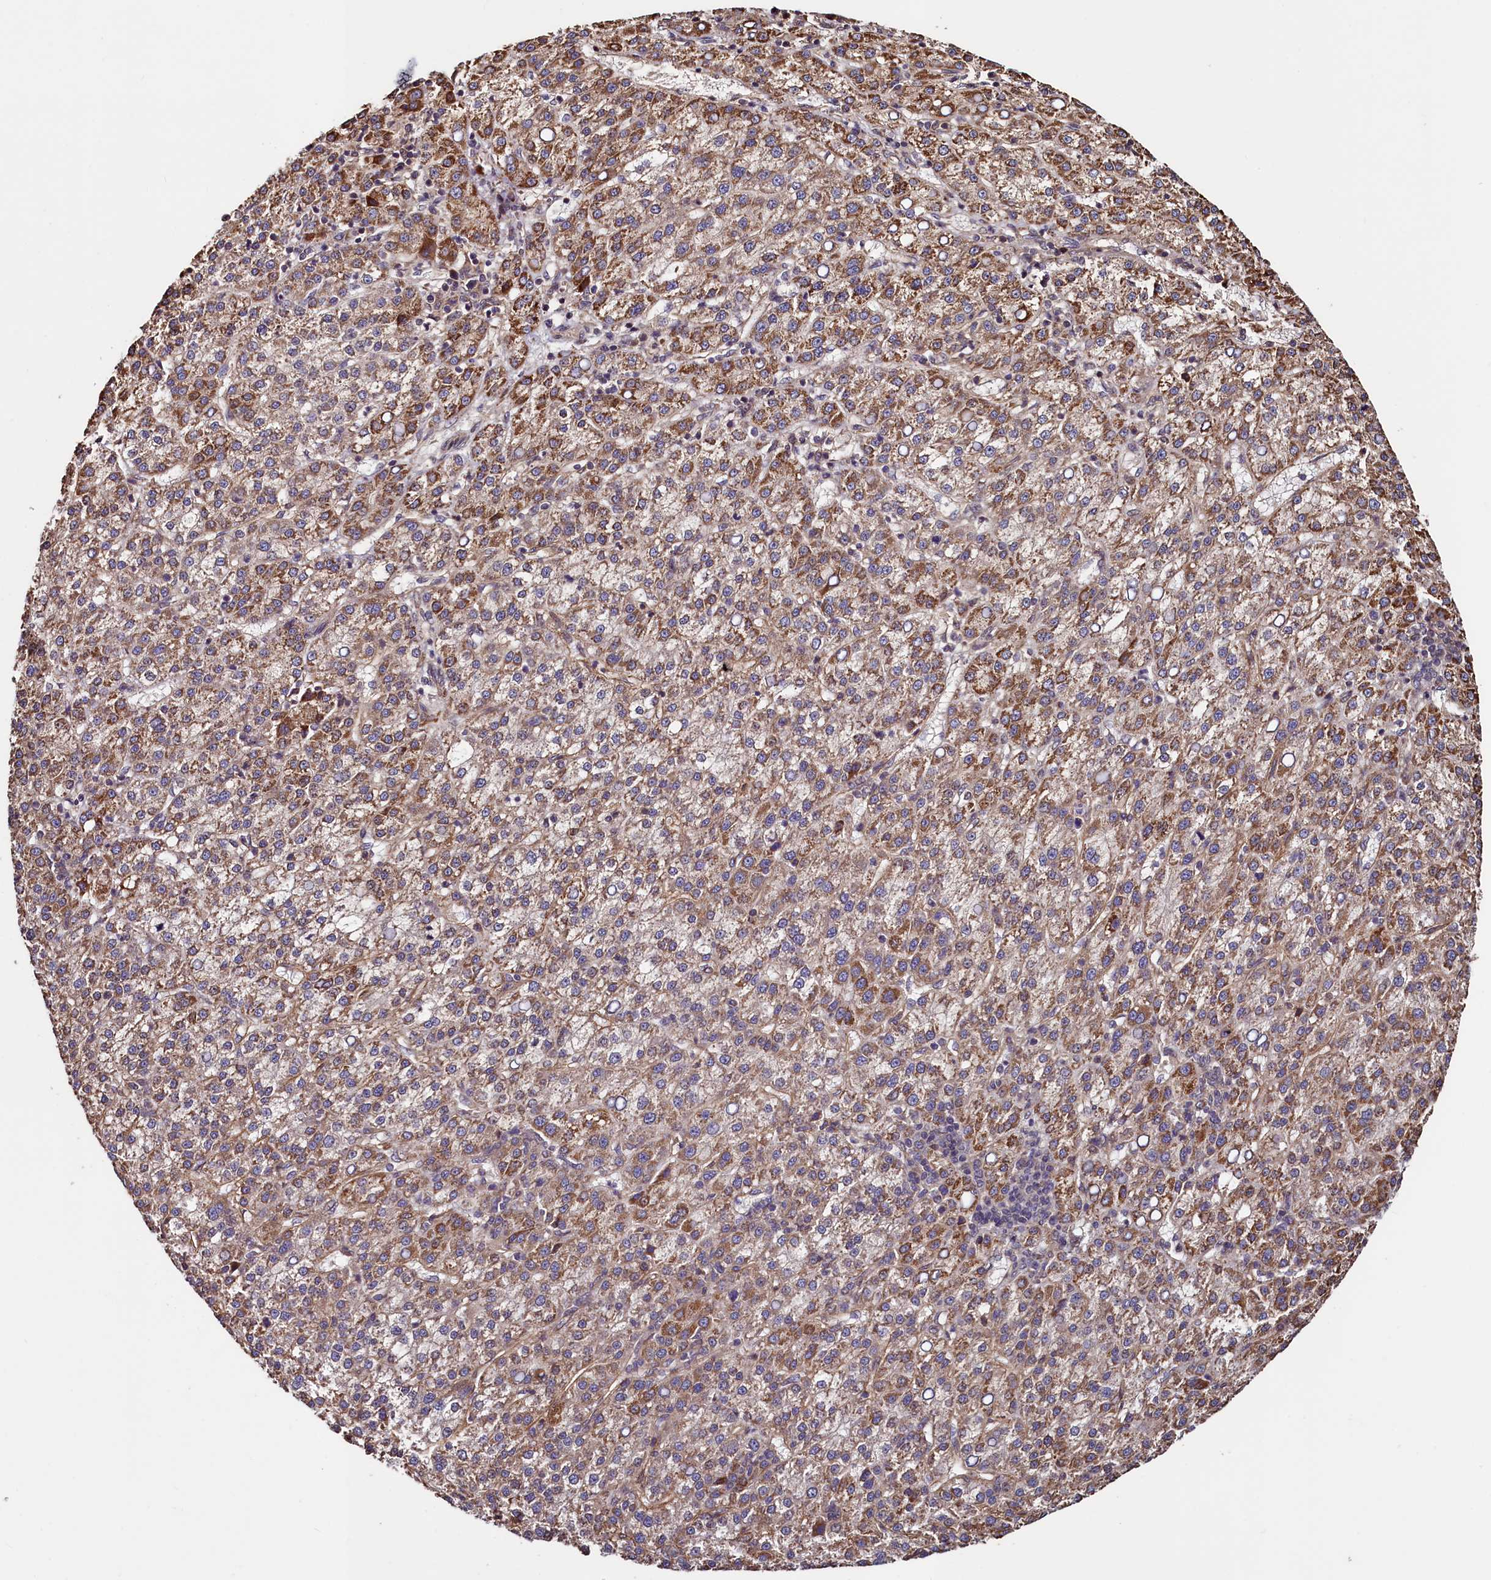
{"staining": {"intensity": "moderate", "quantity": ">75%", "location": "cytoplasmic/membranous"}, "tissue": "liver cancer", "cell_type": "Tumor cells", "image_type": "cancer", "snomed": [{"axis": "morphology", "description": "Carcinoma, Hepatocellular, NOS"}, {"axis": "topography", "description": "Liver"}], "caption": "Immunohistochemistry (IHC) (DAB (3,3'-diaminobenzidine)) staining of hepatocellular carcinoma (liver) displays moderate cytoplasmic/membranous protein staining in about >75% of tumor cells. (Stains: DAB in brown, nuclei in blue, Microscopy: brightfield microscopy at high magnification).", "gene": "RBFA", "patient": {"sex": "female", "age": 58}}